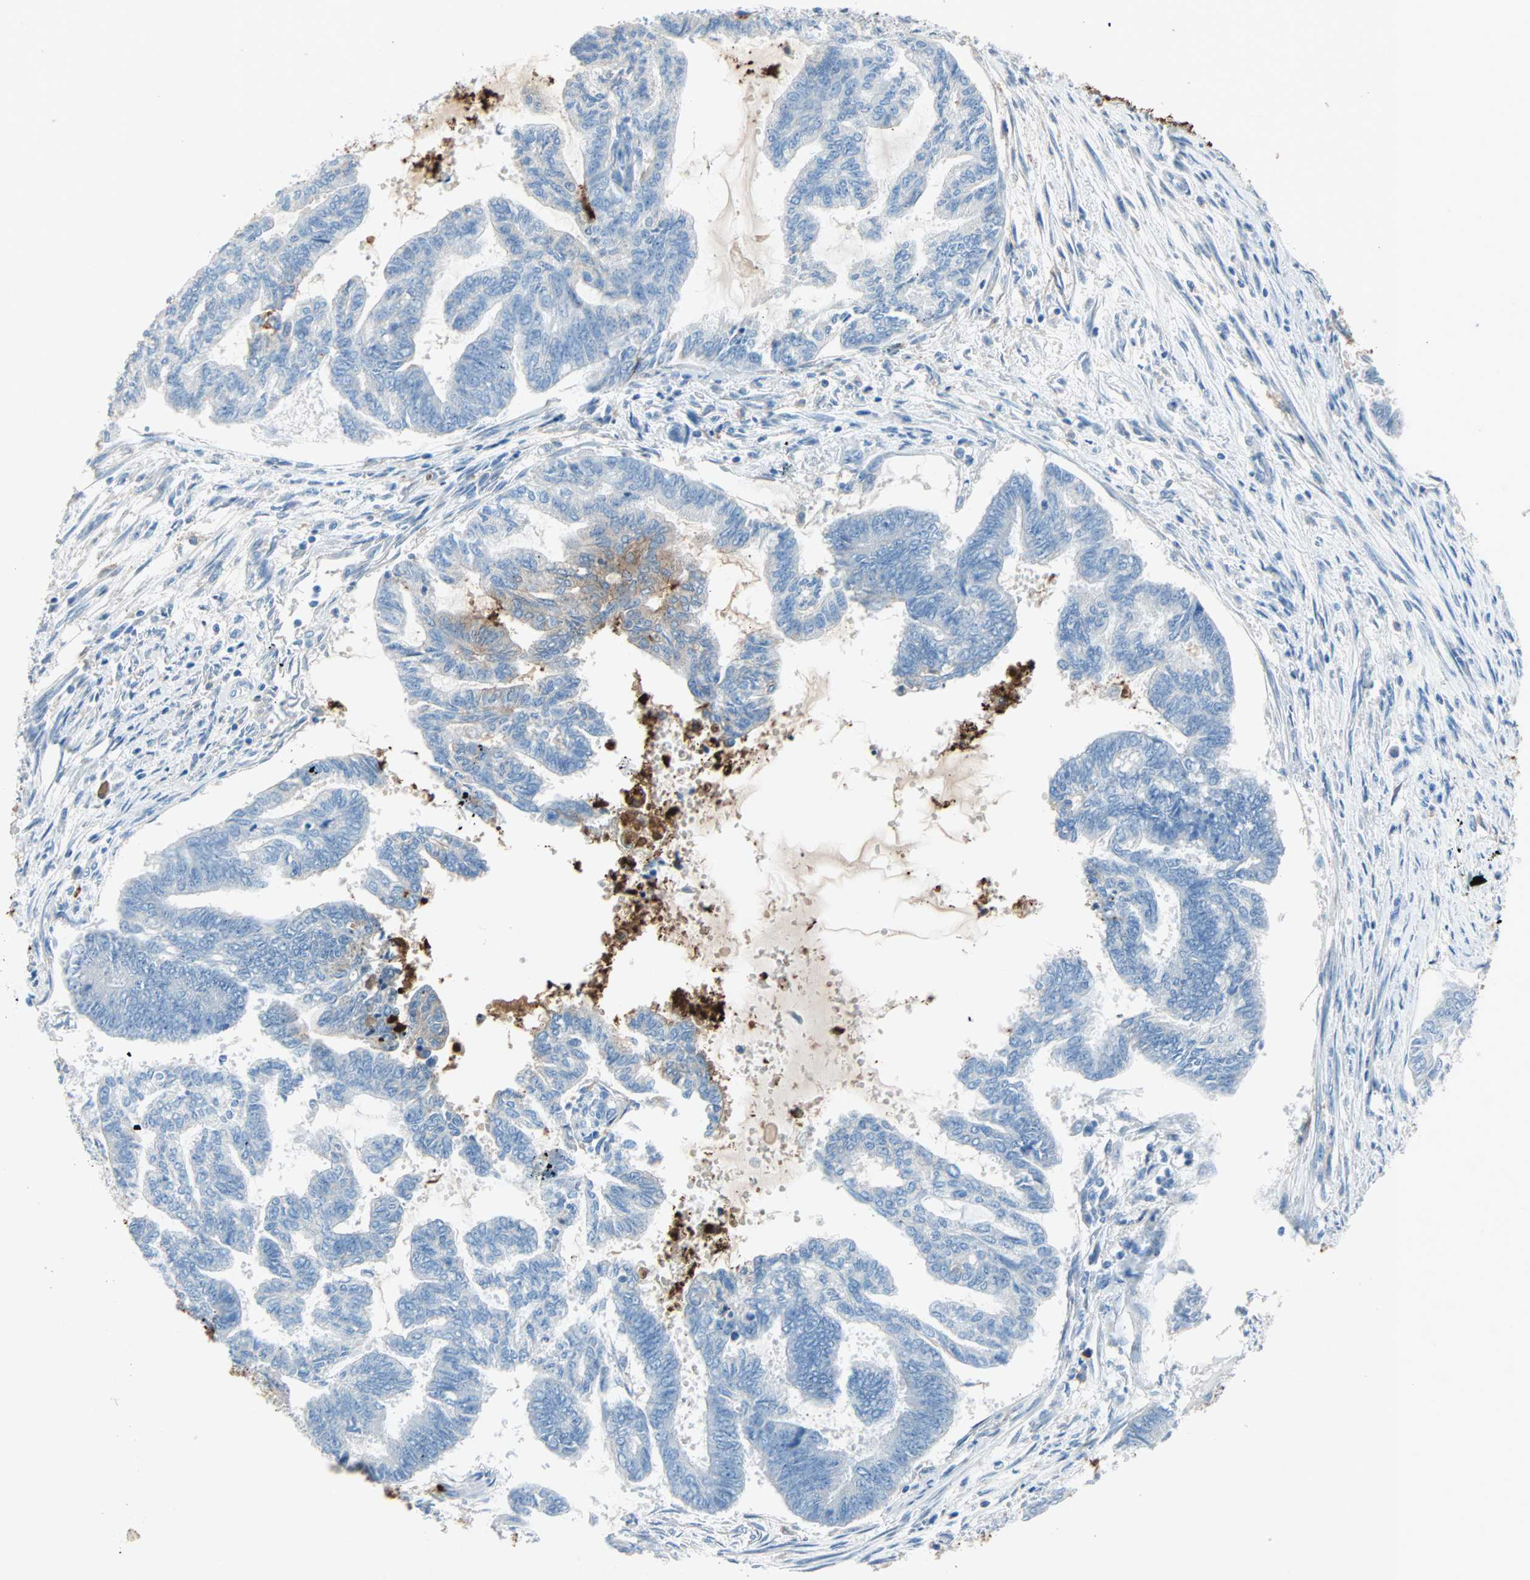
{"staining": {"intensity": "weak", "quantity": "<25%", "location": "cytoplasmic/membranous"}, "tissue": "endometrial cancer", "cell_type": "Tumor cells", "image_type": "cancer", "snomed": [{"axis": "morphology", "description": "Adenocarcinoma, NOS"}, {"axis": "topography", "description": "Endometrium"}], "caption": "DAB immunohistochemical staining of human endometrial adenocarcinoma demonstrates no significant expression in tumor cells. (Stains: DAB immunohistochemistry (IHC) with hematoxylin counter stain, Microscopy: brightfield microscopy at high magnification).", "gene": "CLEC4A", "patient": {"sex": "female", "age": 86}}